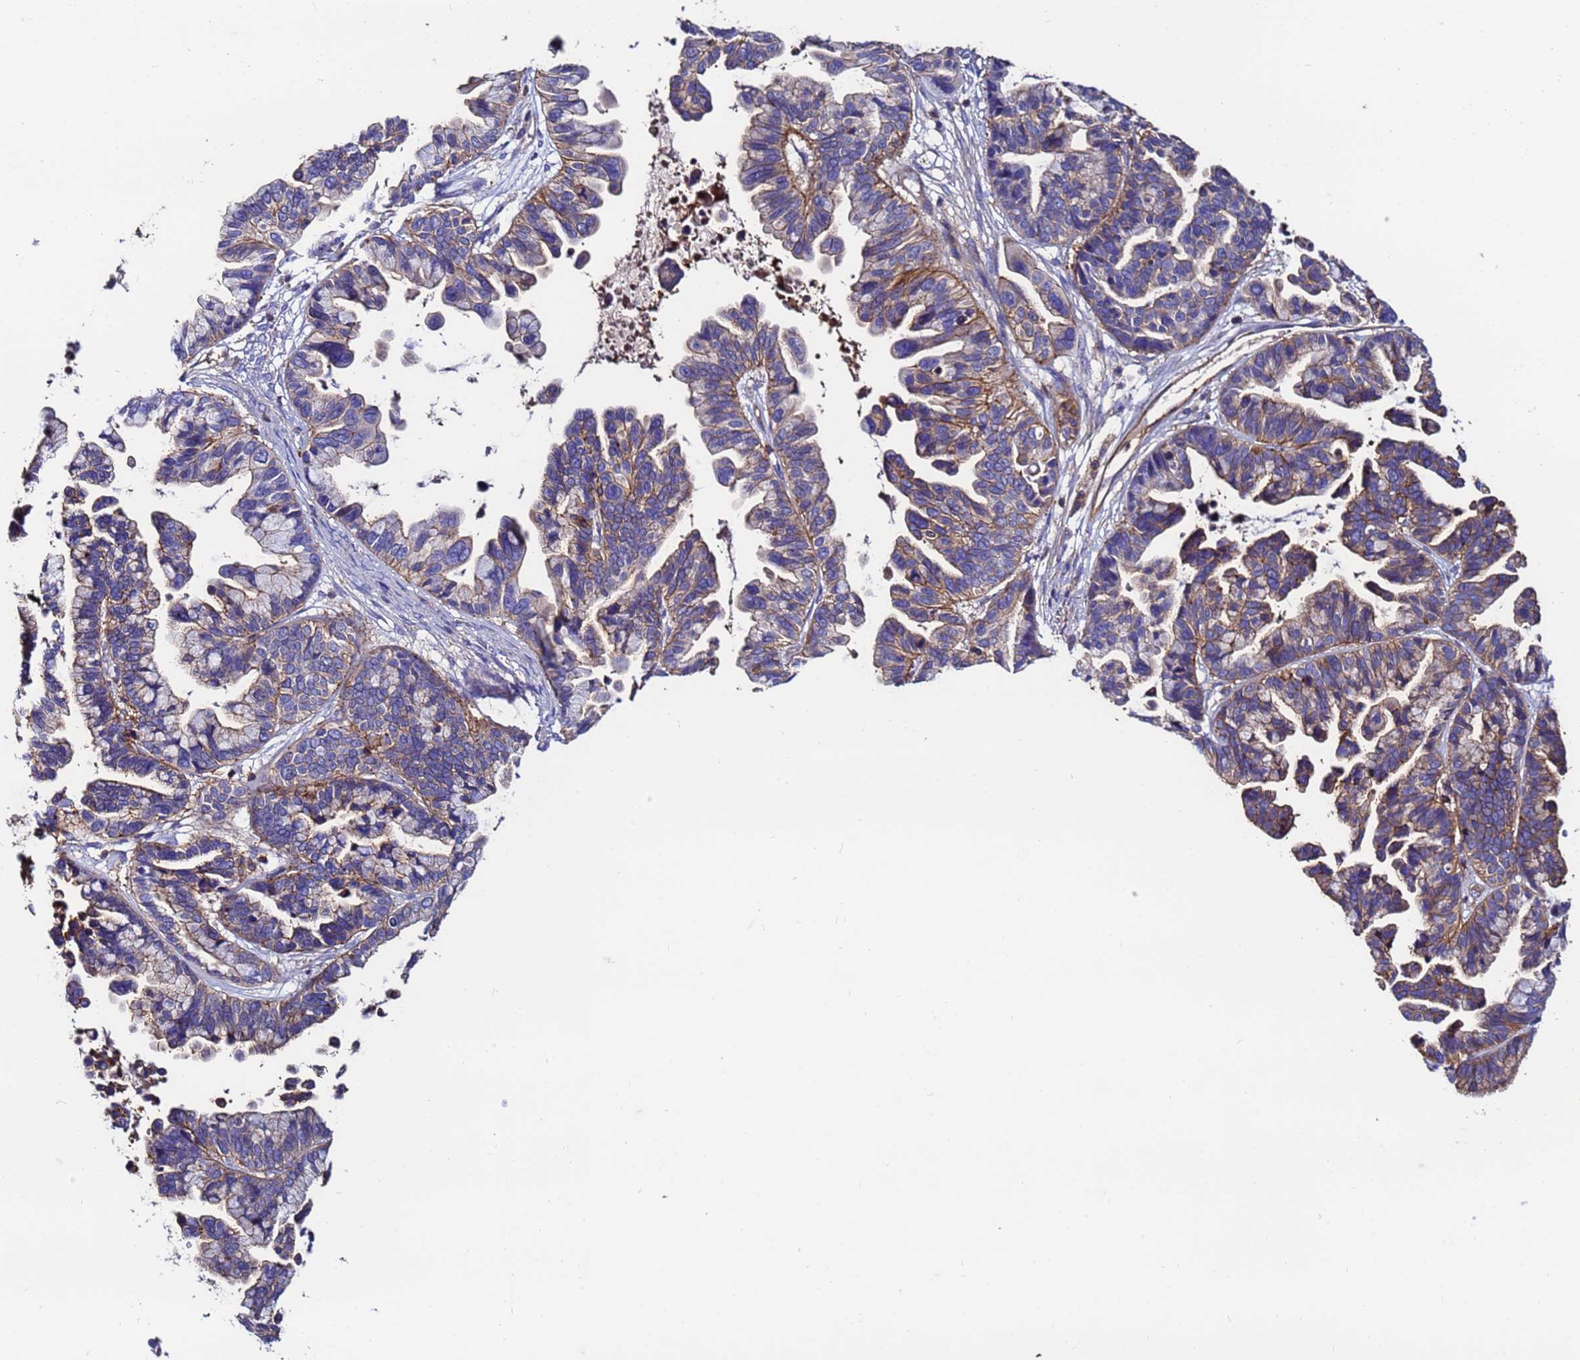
{"staining": {"intensity": "moderate", "quantity": "25%-75%", "location": "cytoplasmic/membranous"}, "tissue": "ovarian cancer", "cell_type": "Tumor cells", "image_type": "cancer", "snomed": [{"axis": "morphology", "description": "Cystadenocarcinoma, serous, NOS"}, {"axis": "topography", "description": "Ovary"}], "caption": "A medium amount of moderate cytoplasmic/membranous staining is present in about 25%-75% of tumor cells in serous cystadenocarcinoma (ovarian) tissue. Immunohistochemistry (ihc) stains the protein in brown and the nuclei are stained blue.", "gene": "POTEE", "patient": {"sex": "female", "age": 56}}